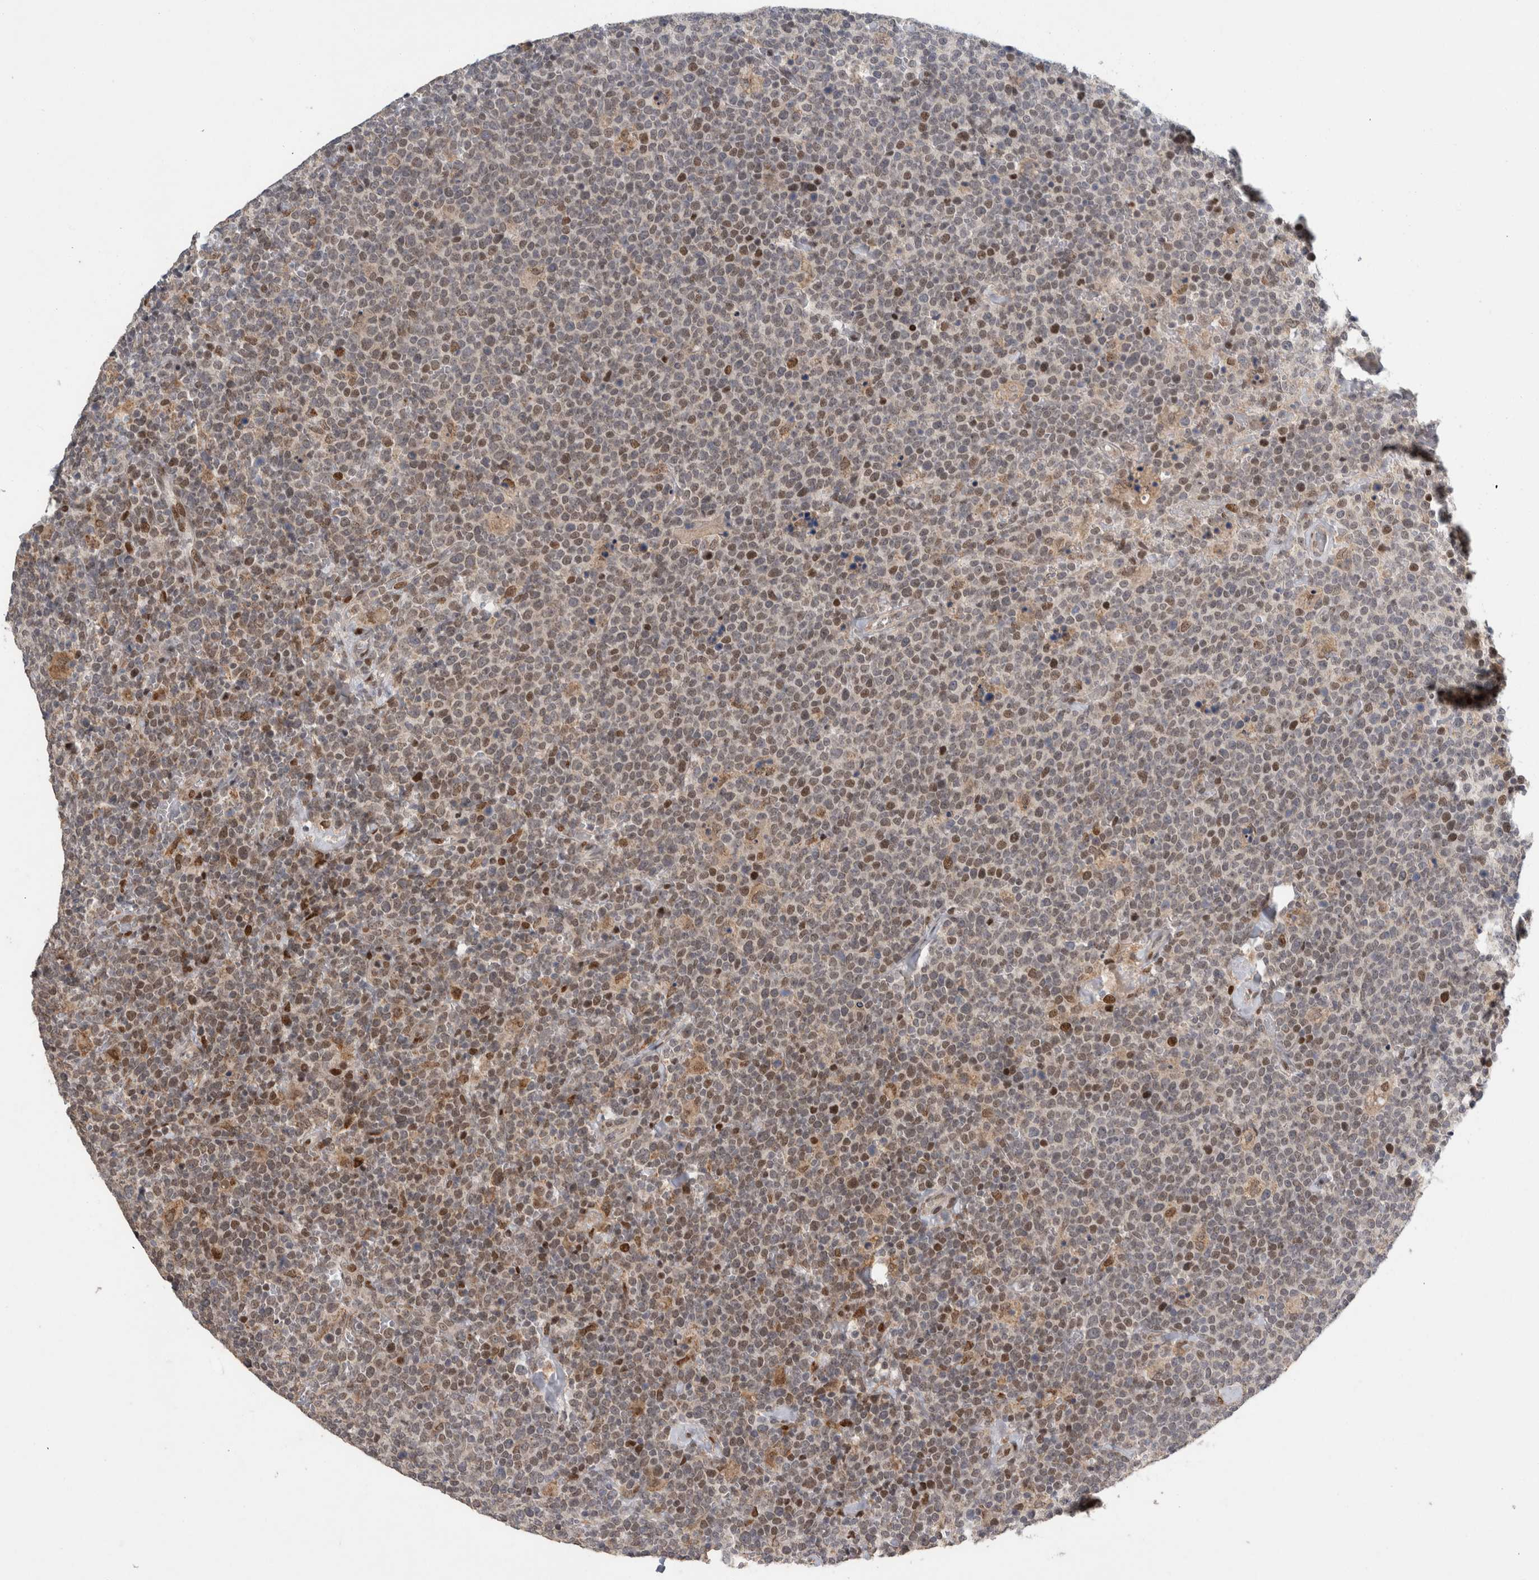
{"staining": {"intensity": "moderate", "quantity": "<25%", "location": "nuclear"}, "tissue": "lymphoma", "cell_type": "Tumor cells", "image_type": "cancer", "snomed": [{"axis": "morphology", "description": "Malignant lymphoma, non-Hodgkin's type, High grade"}, {"axis": "topography", "description": "Lymph node"}], "caption": "Brown immunohistochemical staining in high-grade malignant lymphoma, non-Hodgkin's type shows moderate nuclear expression in approximately <25% of tumor cells.", "gene": "C8orf58", "patient": {"sex": "male", "age": 61}}